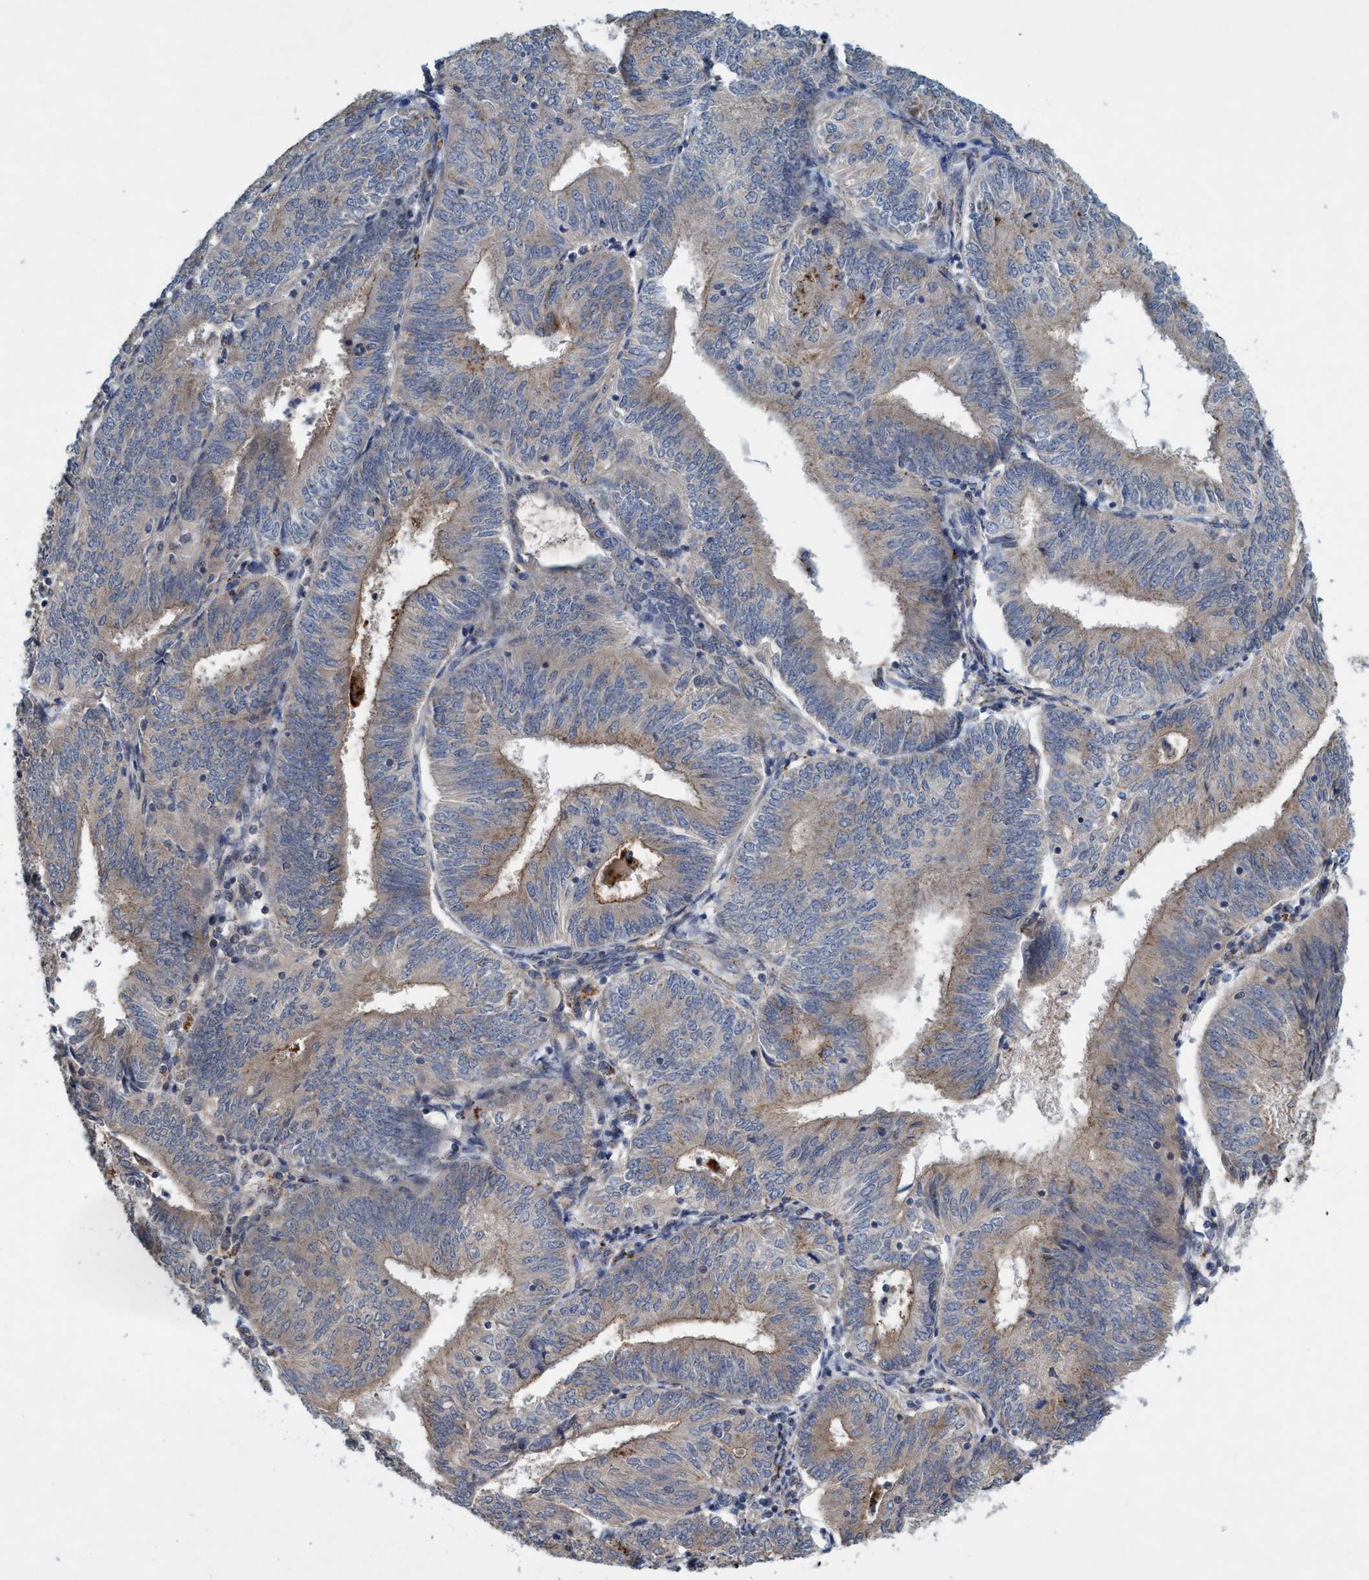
{"staining": {"intensity": "weak", "quantity": "<25%", "location": "cytoplasmic/membranous"}, "tissue": "endometrial cancer", "cell_type": "Tumor cells", "image_type": "cancer", "snomed": [{"axis": "morphology", "description": "Adenocarcinoma, NOS"}, {"axis": "topography", "description": "Endometrium"}], "caption": "Immunohistochemistry of endometrial cancer (adenocarcinoma) displays no expression in tumor cells.", "gene": "TRIM65", "patient": {"sex": "female", "age": 58}}